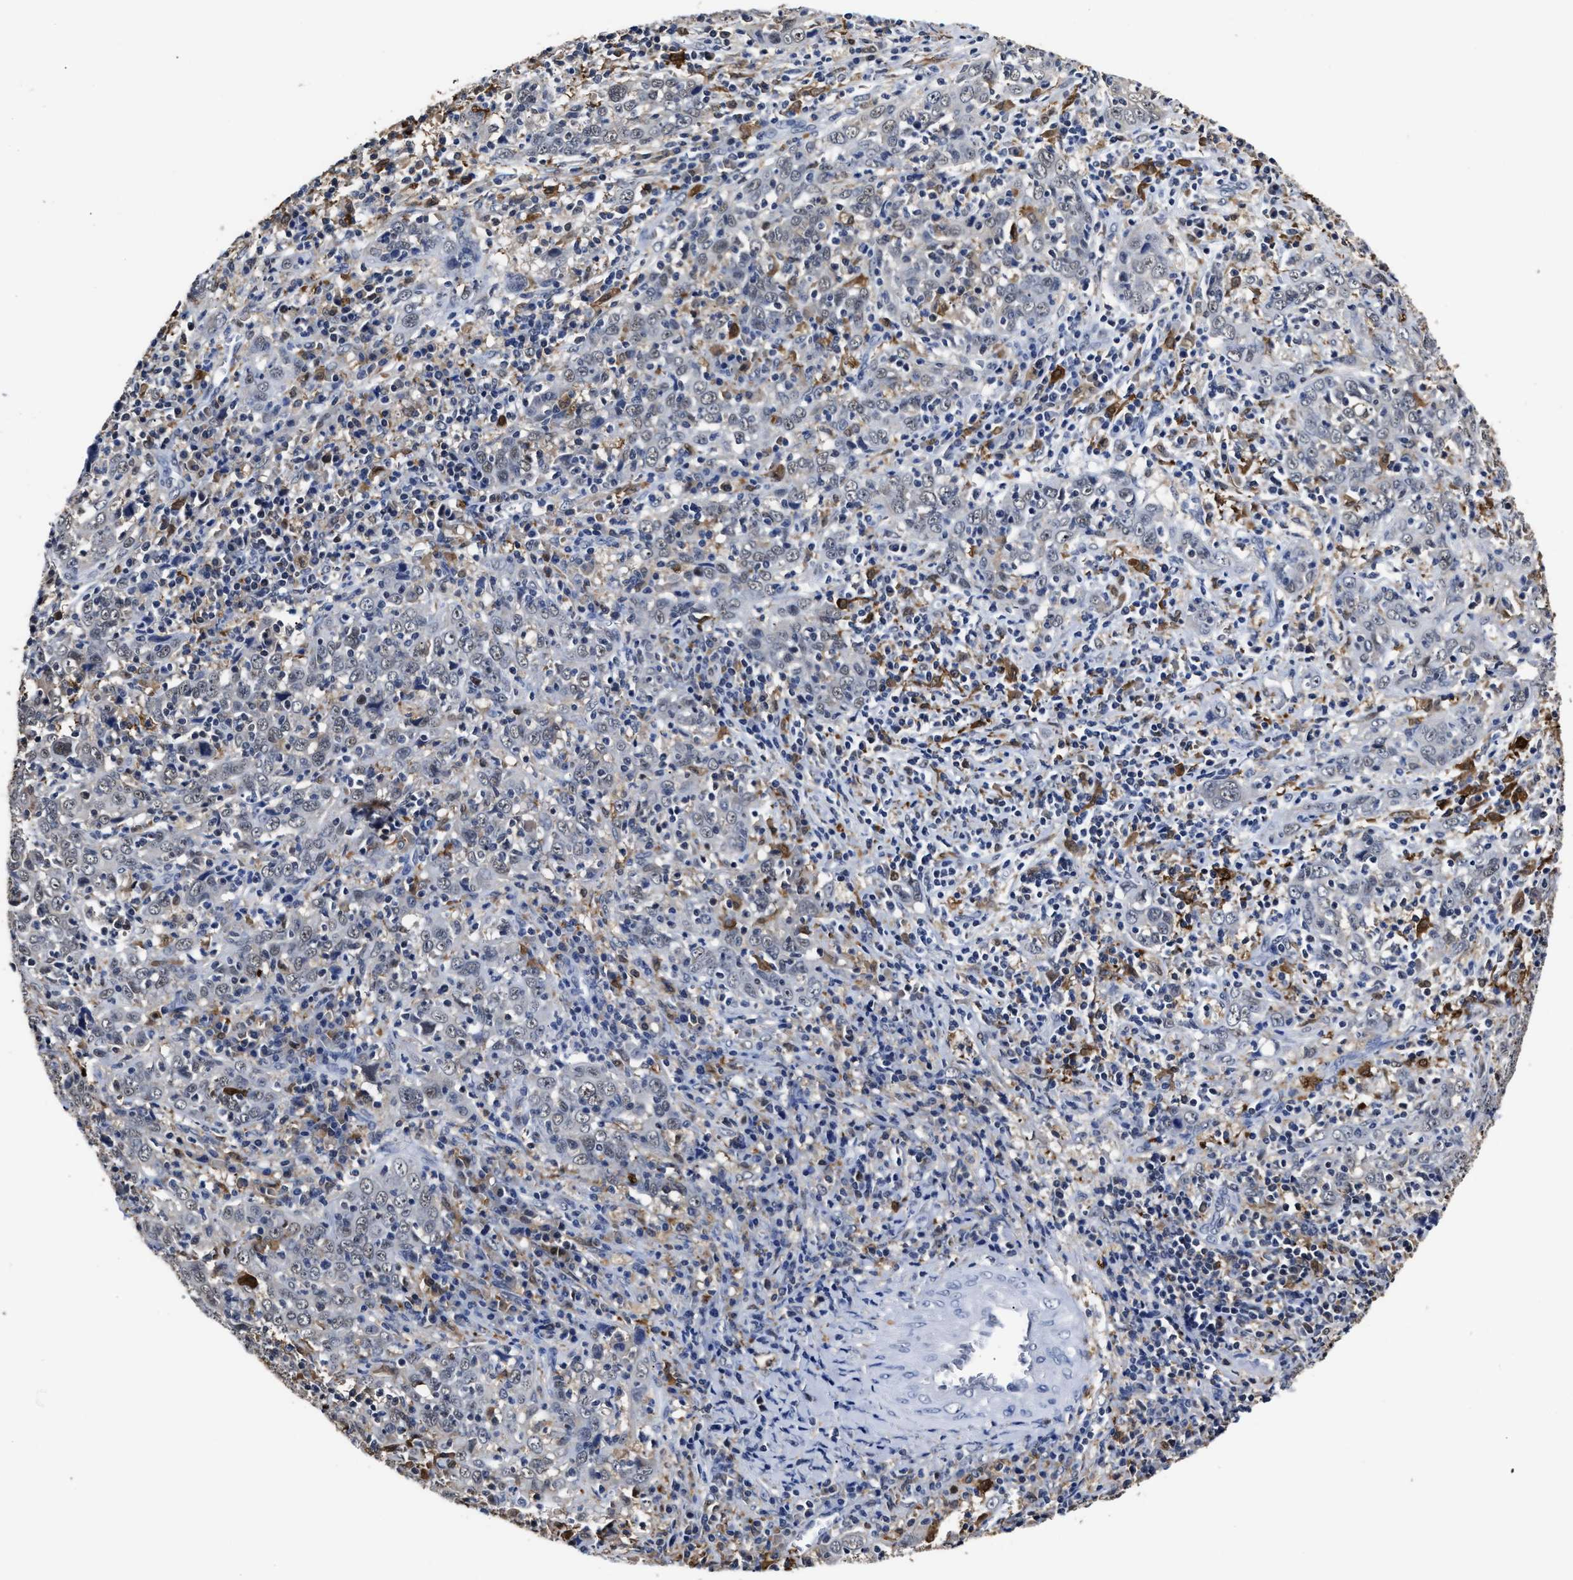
{"staining": {"intensity": "moderate", "quantity": "<25%", "location": "nuclear"}, "tissue": "cervical cancer", "cell_type": "Tumor cells", "image_type": "cancer", "snomed": [{"axis": "morphology", "description": "Squamous cell carcinoma, NOS"}, {"axis": "topography", "description": "Cervix"}], "caption": "Protein positivity by immunohistochemistry reveals moderate nuclear expression in approximately <25% of tumor cells in cervical cancer (squamous cell carcinoma).", "gene": "PRPF4B", "patient": {"sex": "female", "age": 46}}